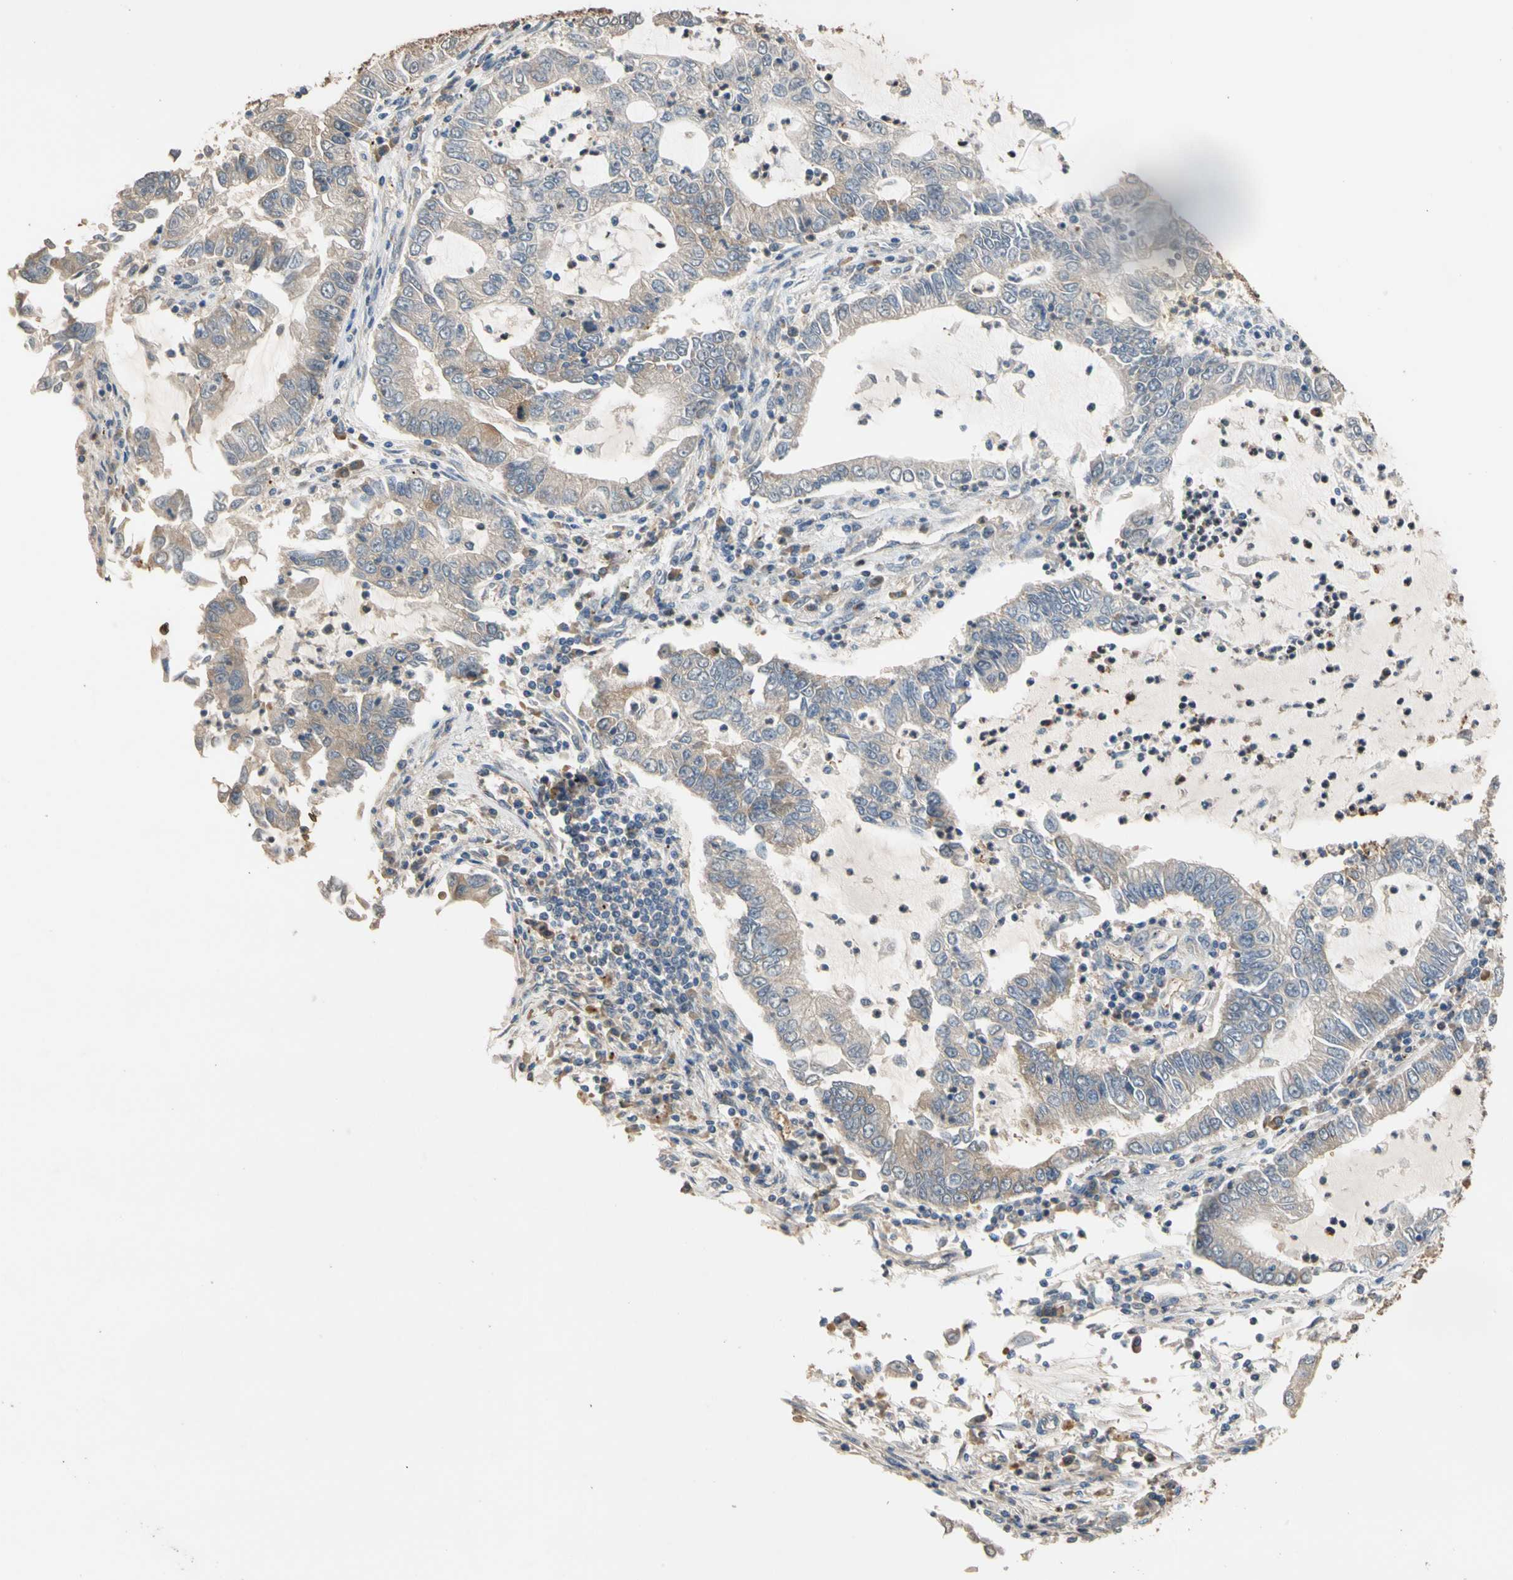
{"staining": {"intensity": "weak", "quantity": "<25%", "location": "cytoplasmic/membranous"}, "tissue": "lung cancer", "cell_type": "Tumor cells", "image_type": "cancer", "snomed": [{"axis": "morphology", "description": "Adenocarcinoma, NOS"}, {"axis": "topography", "description": "Lung"}], "caption": "DAB (3,3'-diaminobenzidine) immunohistochemical staining of human adenocarcinoma (lung) reveals no significant positivity in tumor cells.", "gene": "RIOK2", "patient": {"sex": "female", "age": 51}}